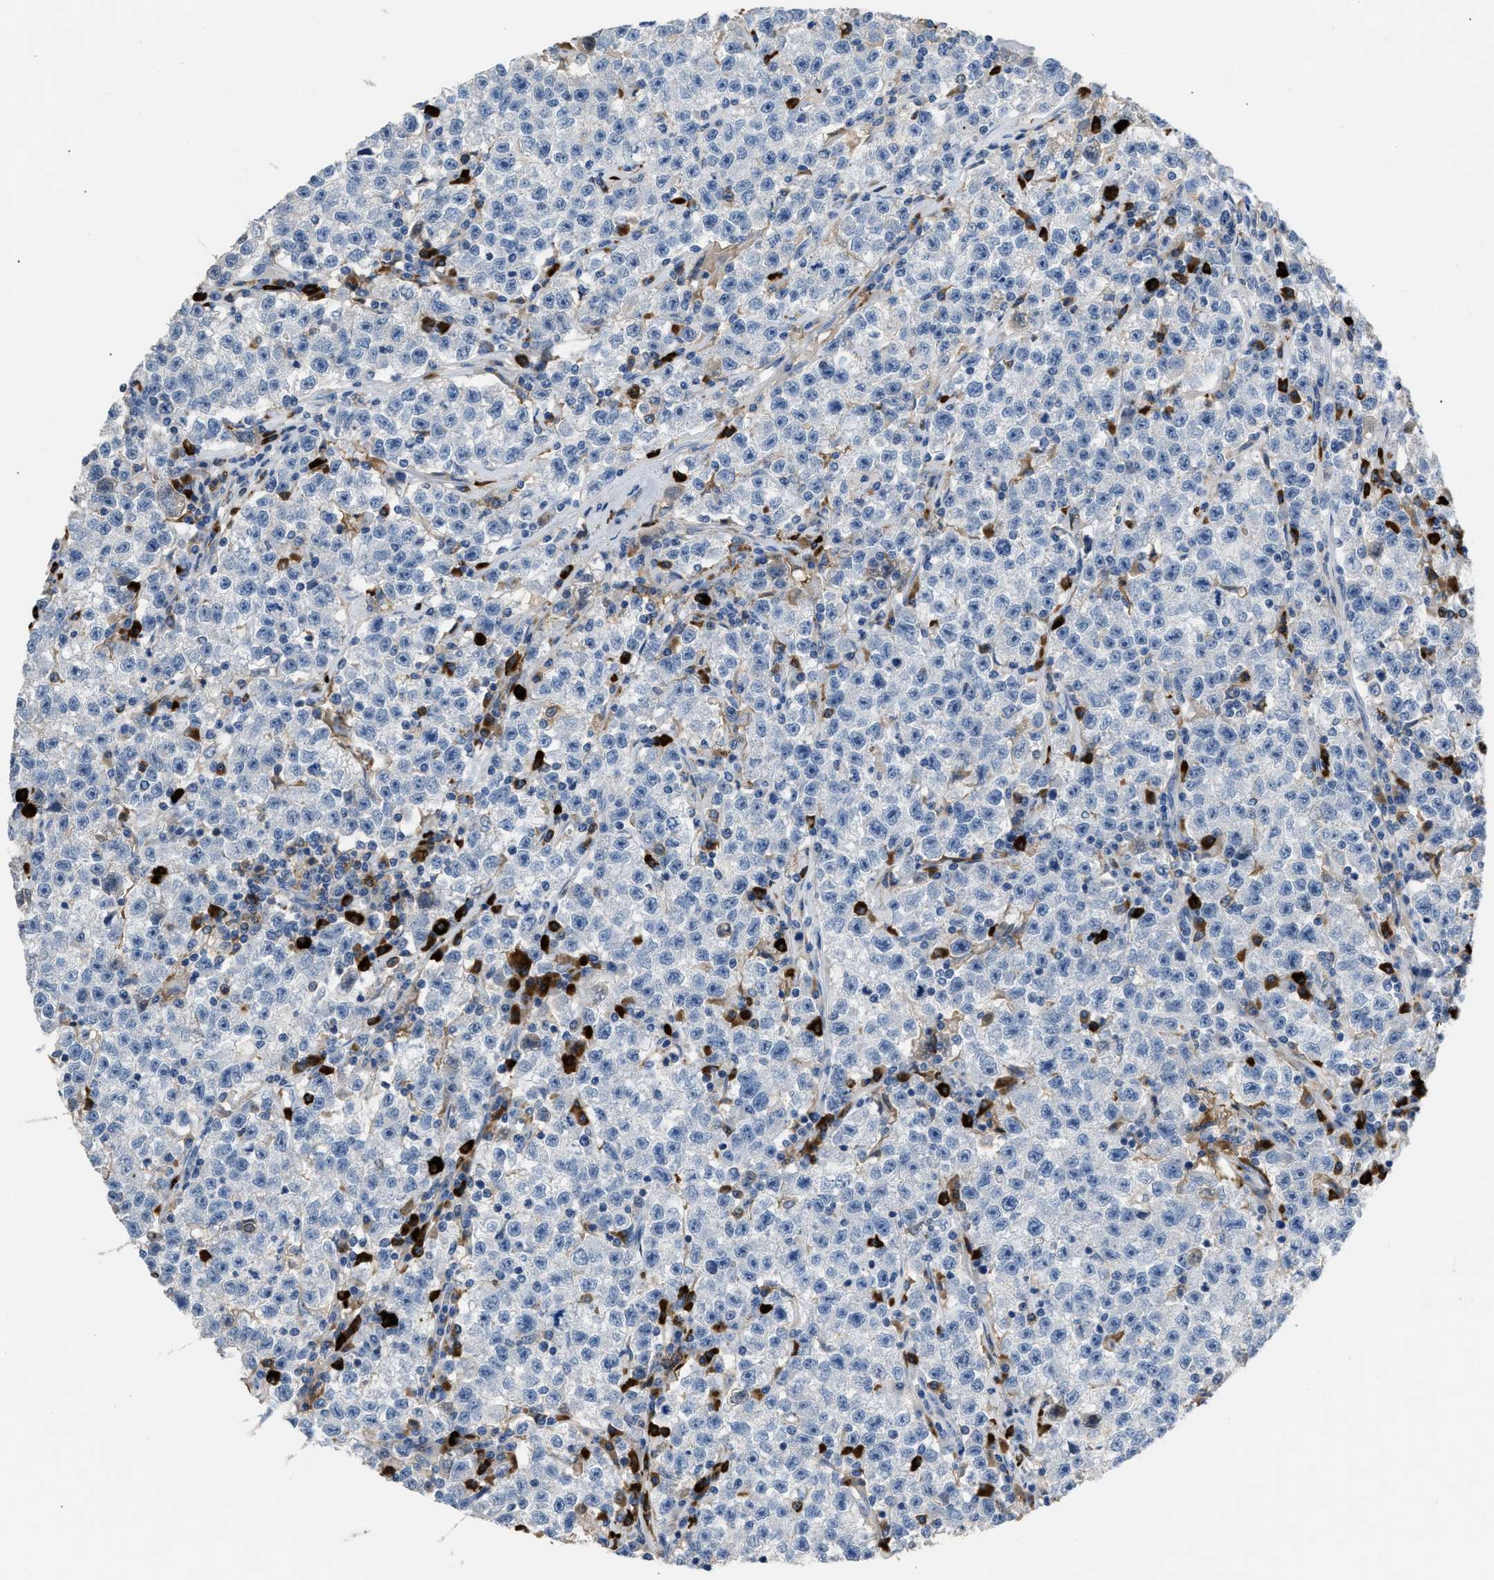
{"staining": {"intensity": "negative", "quantity": "none", "location": "none"}, "tissue": "testis cancer", "cell_type": "Tumor cells", "image_type": "cancer", "snomed": [{"axis": "morphology", "description": "Seminoma, NOS"}, {"axis": "topography", "description": "Testis"}], "caption": "Protein analysis of testis cancer (seminoma) displays no significant staining in tumor cells.", "gene": "FGF18", "patient": {"sex": "male", "age": 22}}